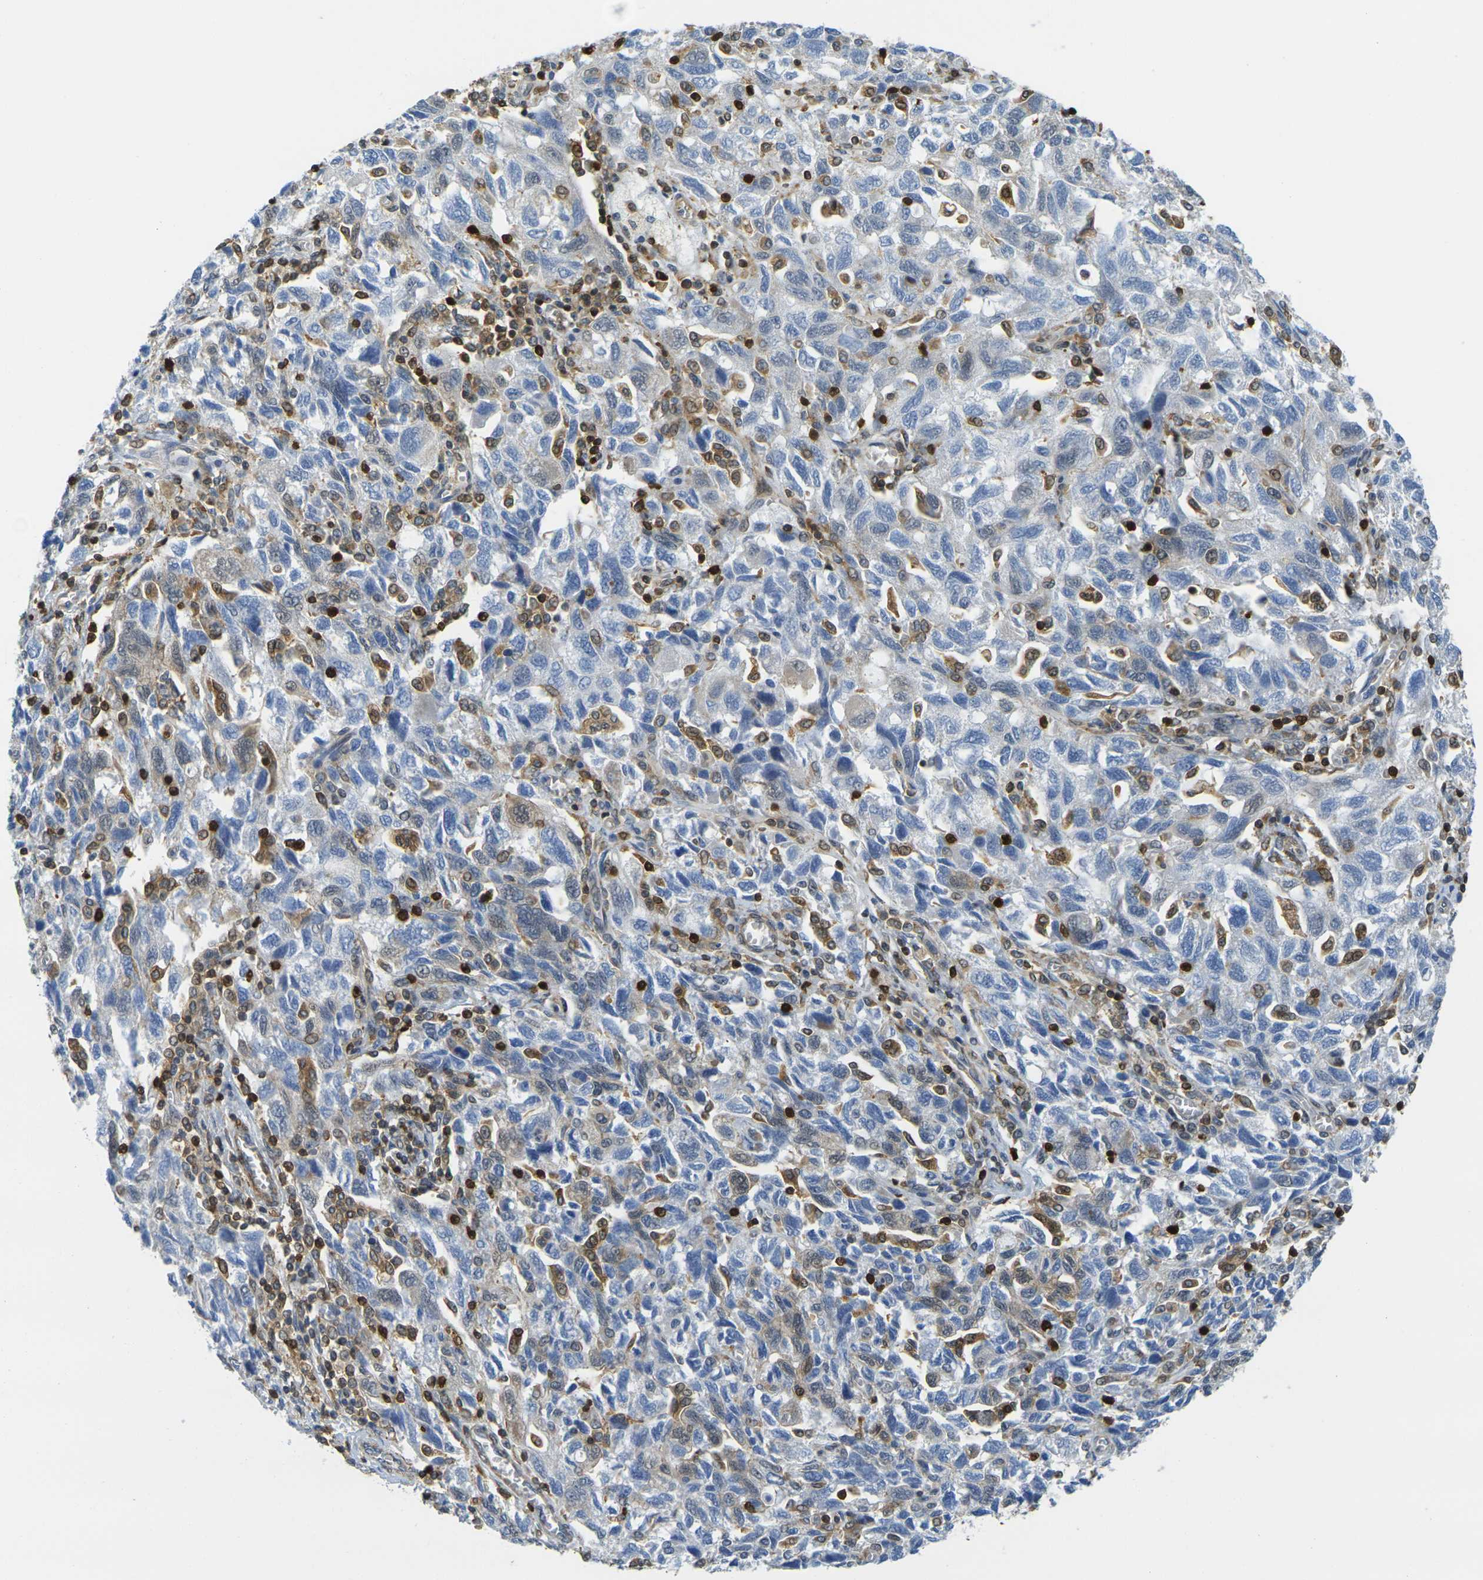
{"staining": {"intensity": "weak", "quantity": "25%-75%", "location": "cytoplasmic/membranous,nuclear"}, "tissue": "ovarian cancer", "cell_type": "Tumor cells", "image_type": "cancer", "snomed": [{"axis": "morphology", "description": "Carcinoma, NOS"}, {"axis": "morphology", "description": "Cystadenocarcinoma, serous, NOS"}, {"axis": "topography", "description": "Ovary"}], "caption": "Immunohistochemical staining of carcinoma (ovarian) demonstrates weak cytoplasmic/membranous and nuclear protein positivity in about 25%-75% of tumor cells.", "gene": "LASP1", "patient": {"sex": "female", "age": 69}}